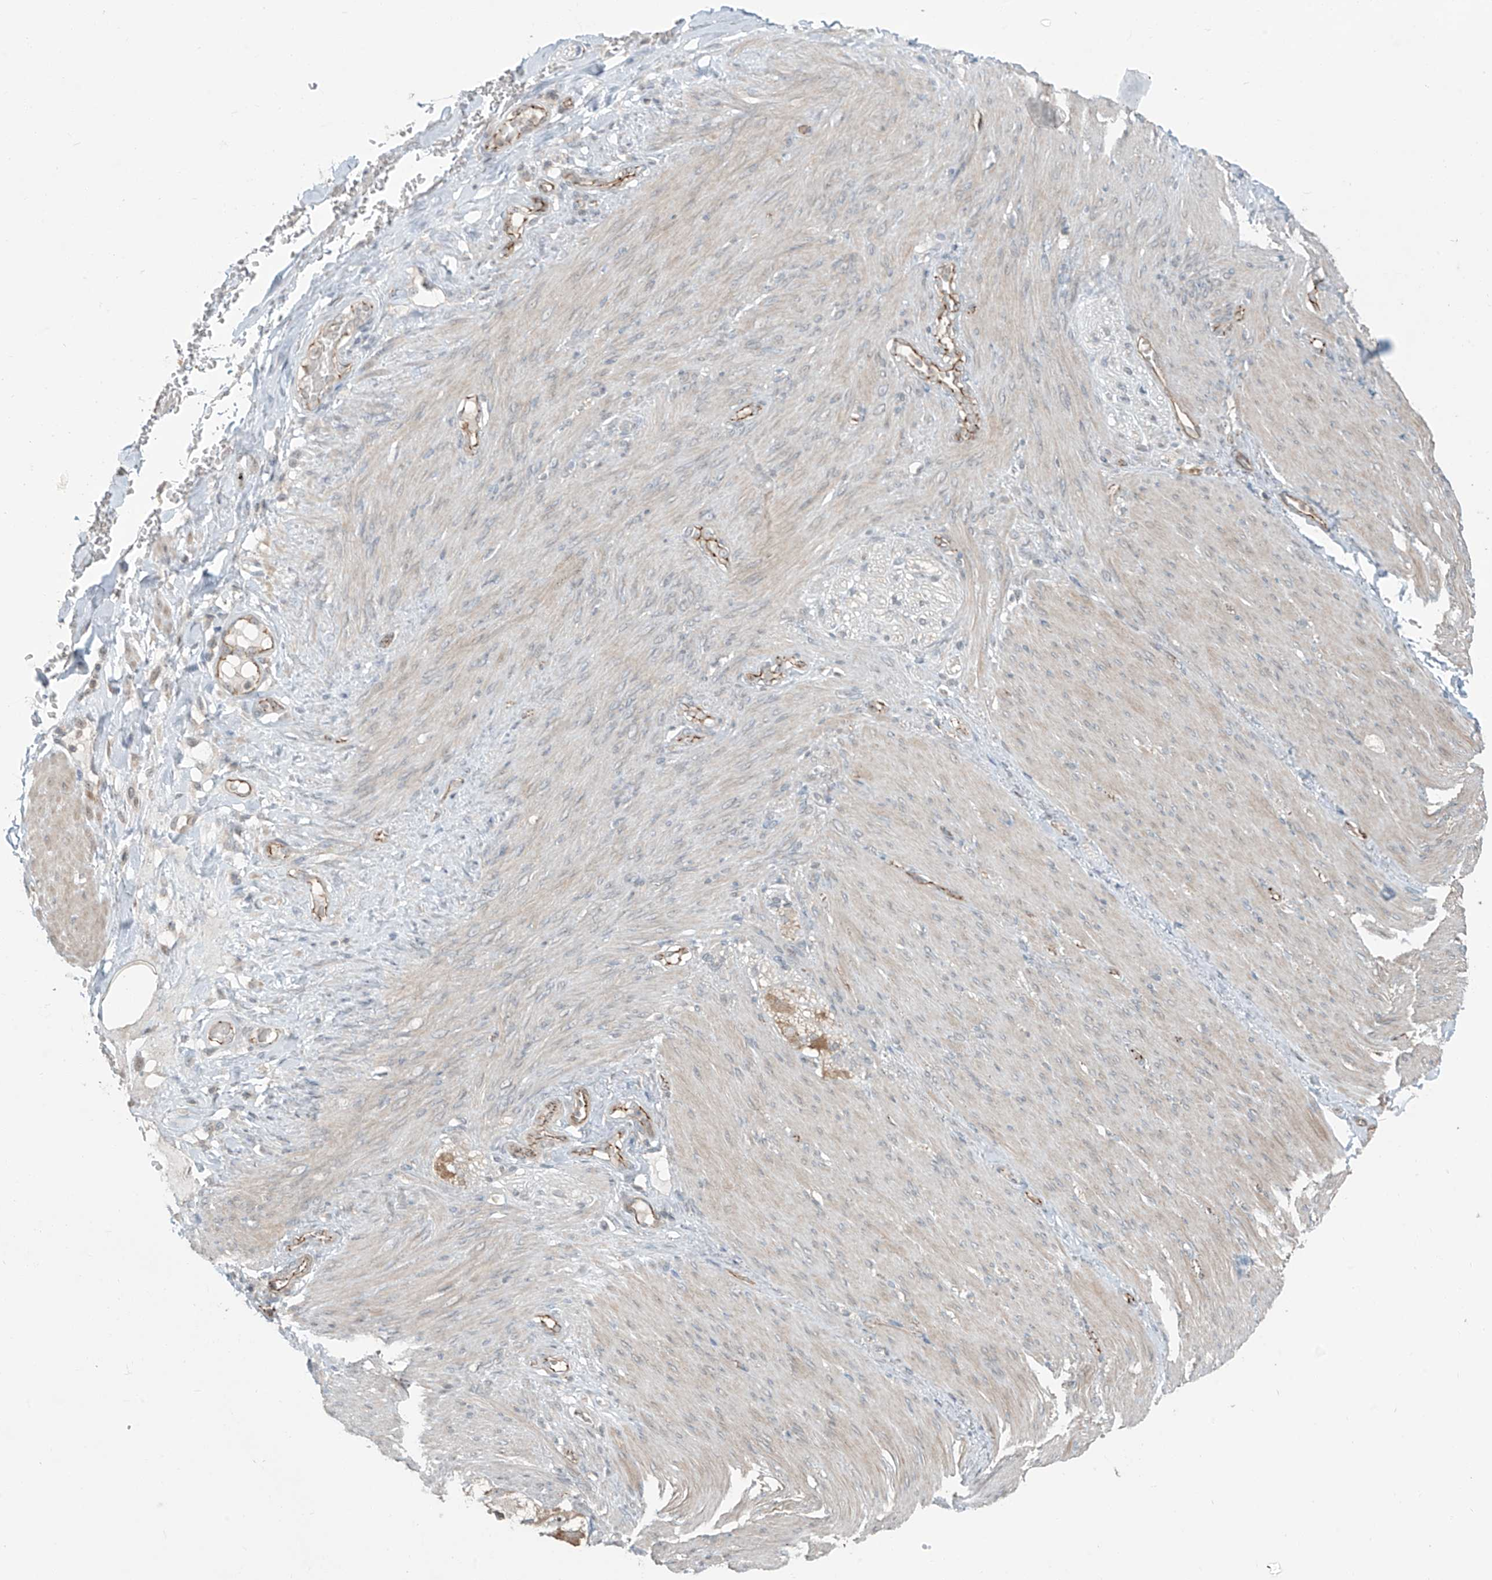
{"staining": {"intensity": "weak", "quantity": "25%-75%", "location": "nuclear"}, "tissue": "adipose tissue", "cell_type": "Adipocytes", "image_type": "normal", "snomed": [{"axis": "morphology", "description": "Normal tissue, NOS"}, {"axis": "topography", "description": "Colon"}, {"axis": "topography", "description": "Peripheral nerve tissue"}], "caption": "Adipocytes demonstrate low levels of weak nuclear expression in about 25%-75% of cells in normal human adipose tissue.", "gene": "ZNF16", "patient": {"sex": "female", "age": 61}}